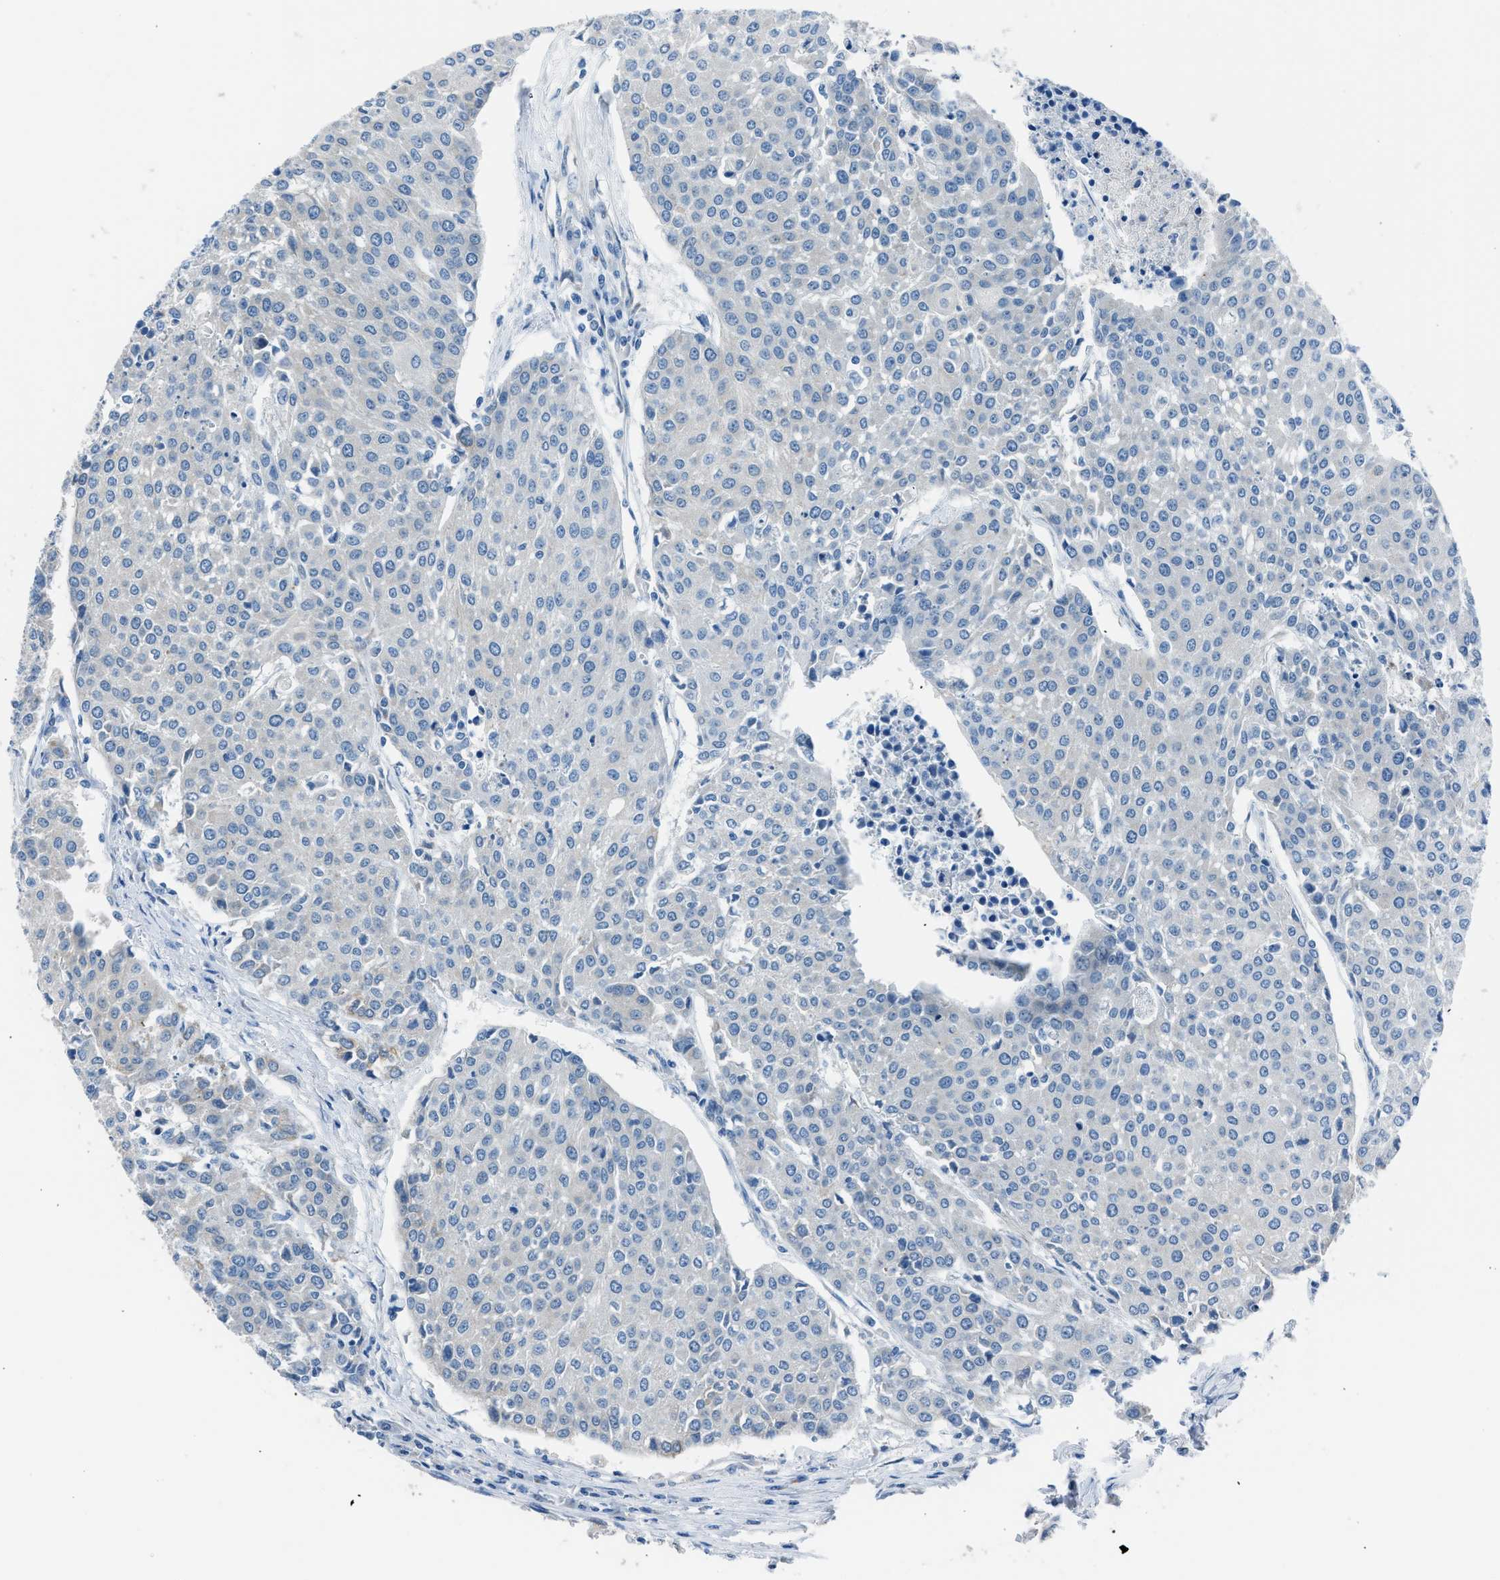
{"staining": {"intensity": "negative", "quantity": "none", "location": "none"}, "tissue": "urothelial cancer", "cell_type": "Tumor cells", "image_type": "cancer", "snomed": [{"axis": "morphology", "description": "Urothelial carcinoma, High grade"}, {"axis": "topography", "description": "Urinary bladder"}], "caption": "IHC histopathology image of neoplastic tissue: human high-grade urothelial carcinoma stained with DAB (3,3'-diaminobenzidine) exhibits no significant protein expression in tumor cells. (DAB immunohistochemistry, high magnification).", "gene": "RNF41", "patient": {"sex": "female", "age": 85}}